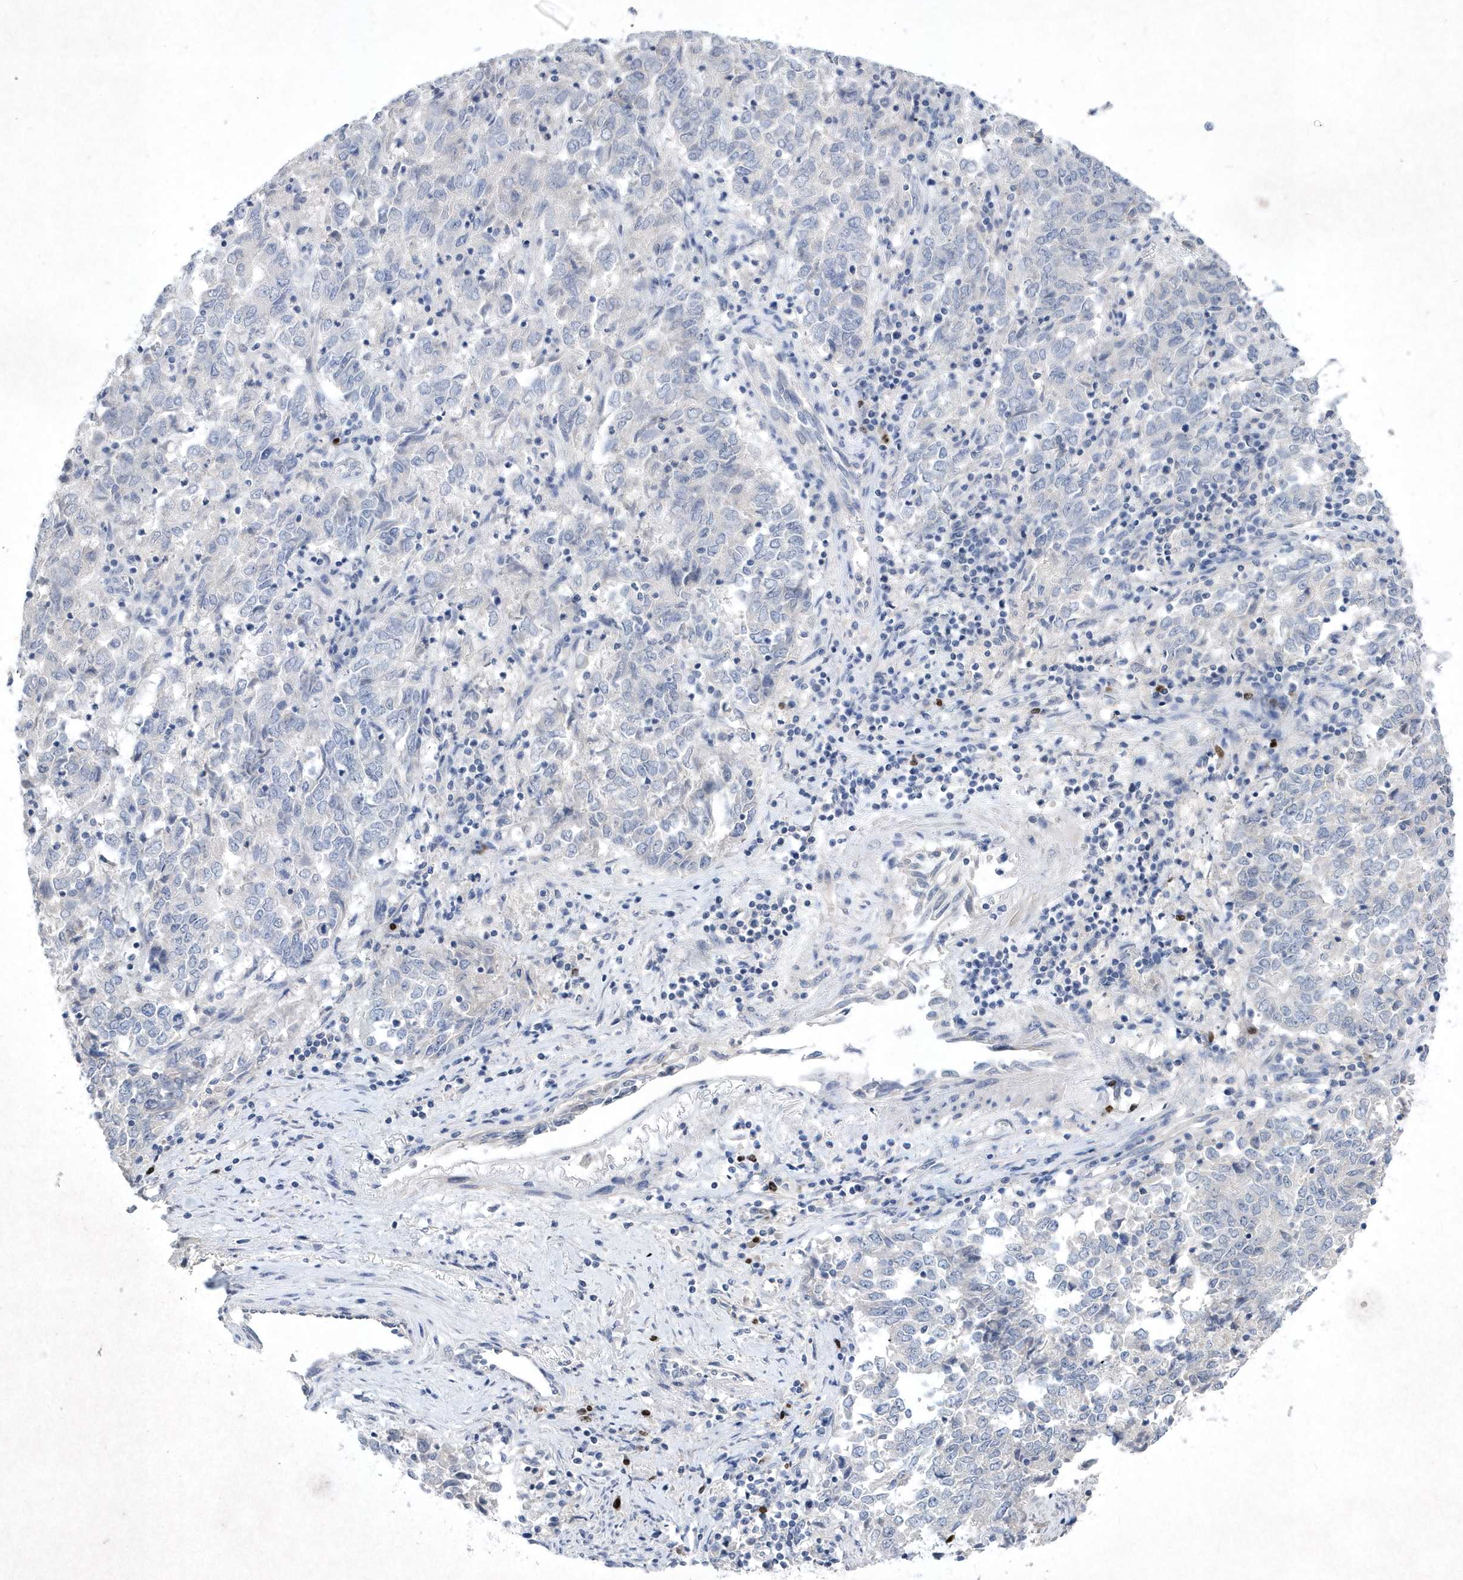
{"staining": {"intensity": "negative", "quantity": "none", "location": "none"}, "tissue": "endometrial cancer", "cell_type": "Tumor cells", "image_type": "cancer", "snomed": [{"axis": "morphology", "description": "Adenocarcinoma, NOS"}, {"axis": "topography", "description": "Endometrium"}], "caption": "There is no significant positivity in tumor cells of endometrial cancer.", "gene": "BHLHA15", "patient": {"sex": "female", "age": 80}}